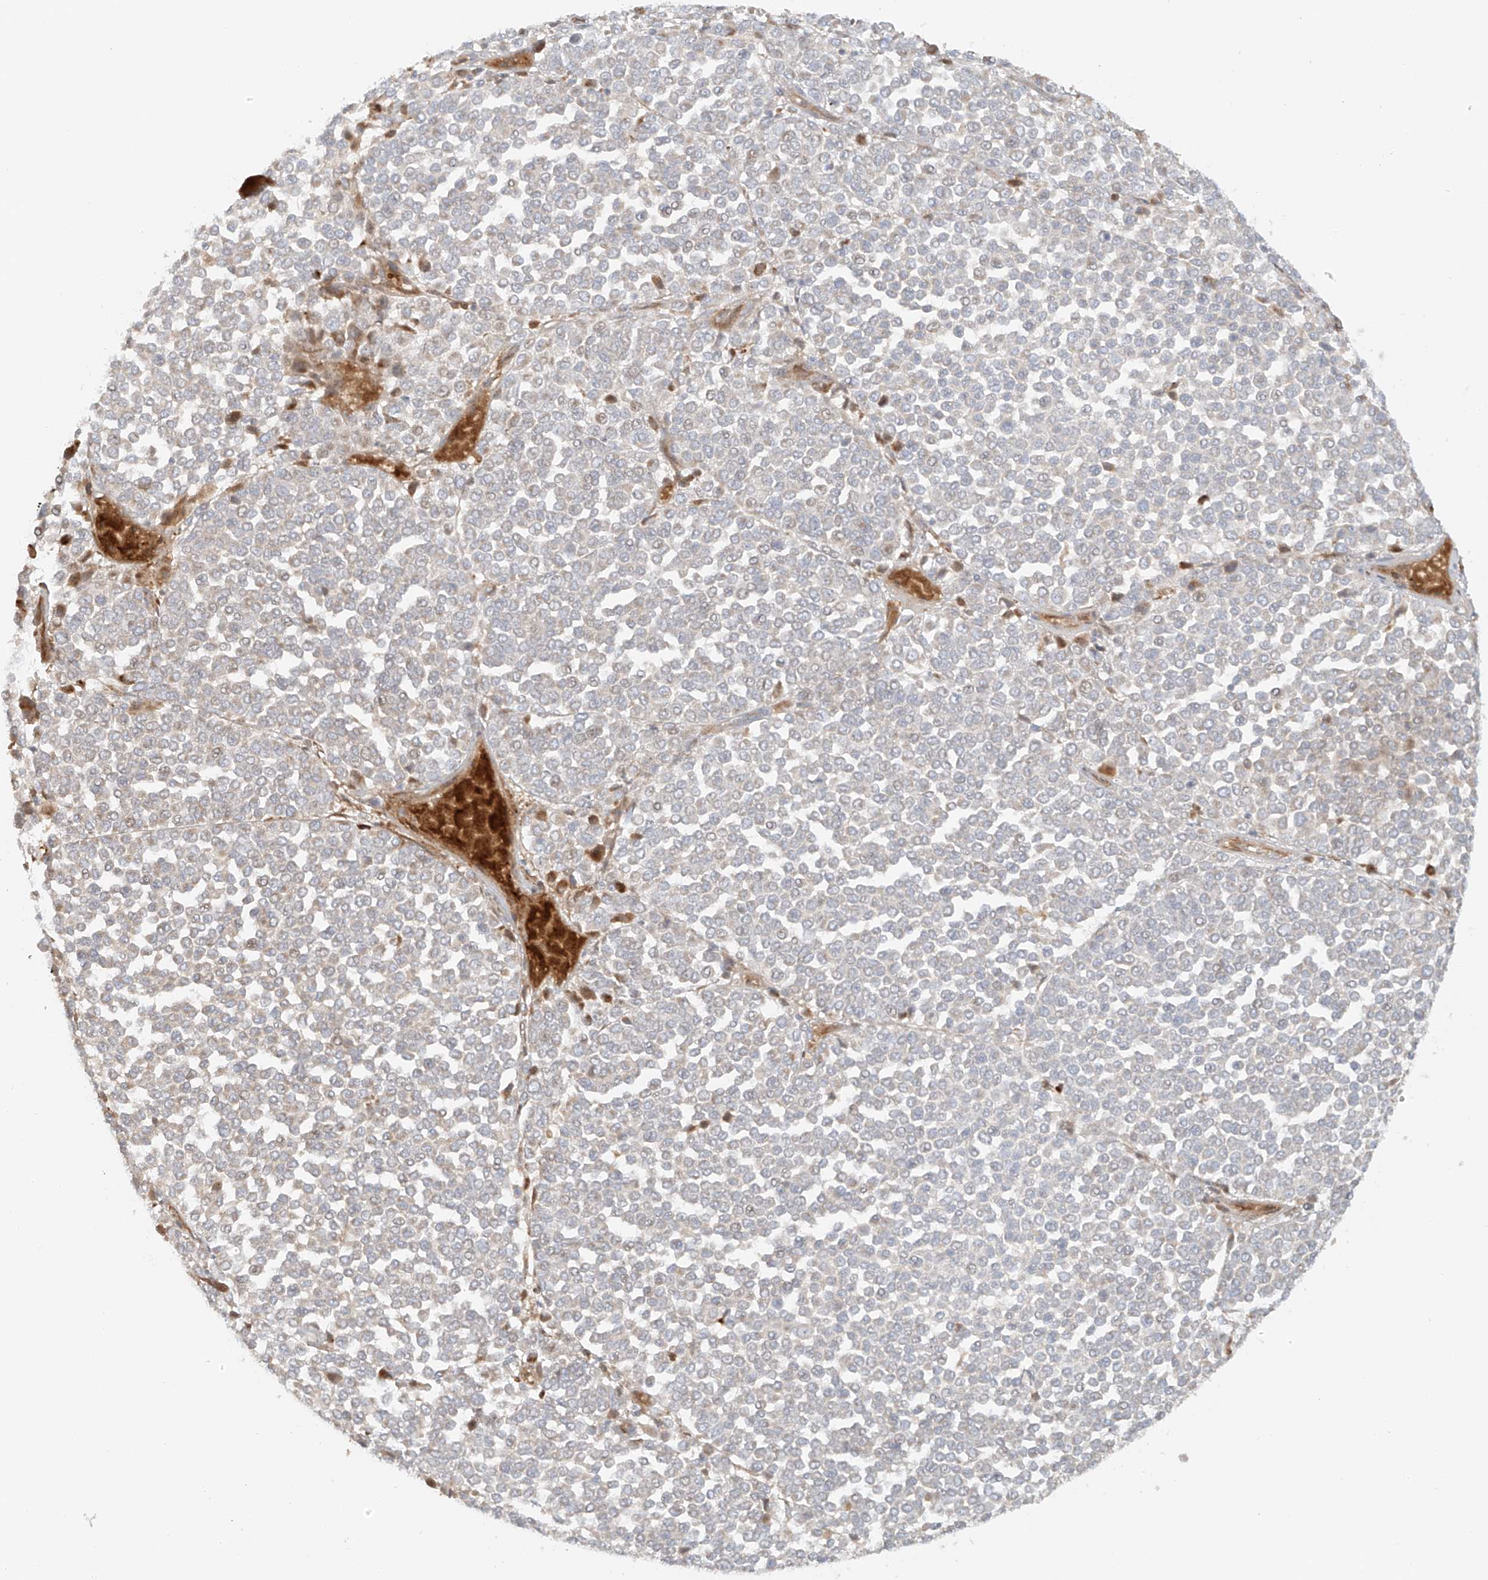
{"staining": {"intensity": "negative", "quantity": "none", "location": "none"}, "tissue": "melanoma", "cell_type": "Tumor cells", "image_type": "cancer", "snomed": [{"axis": "morphology", "description": "Malignant melanoma, Metastatic site"}, {"axis": "topography", "description": "Pancreas"}], "caption": "Tumor cells are negative for brown protein staining in melanoma.", "gene": "MIPEP", "patient": {"sex": "female", "age": 30}}